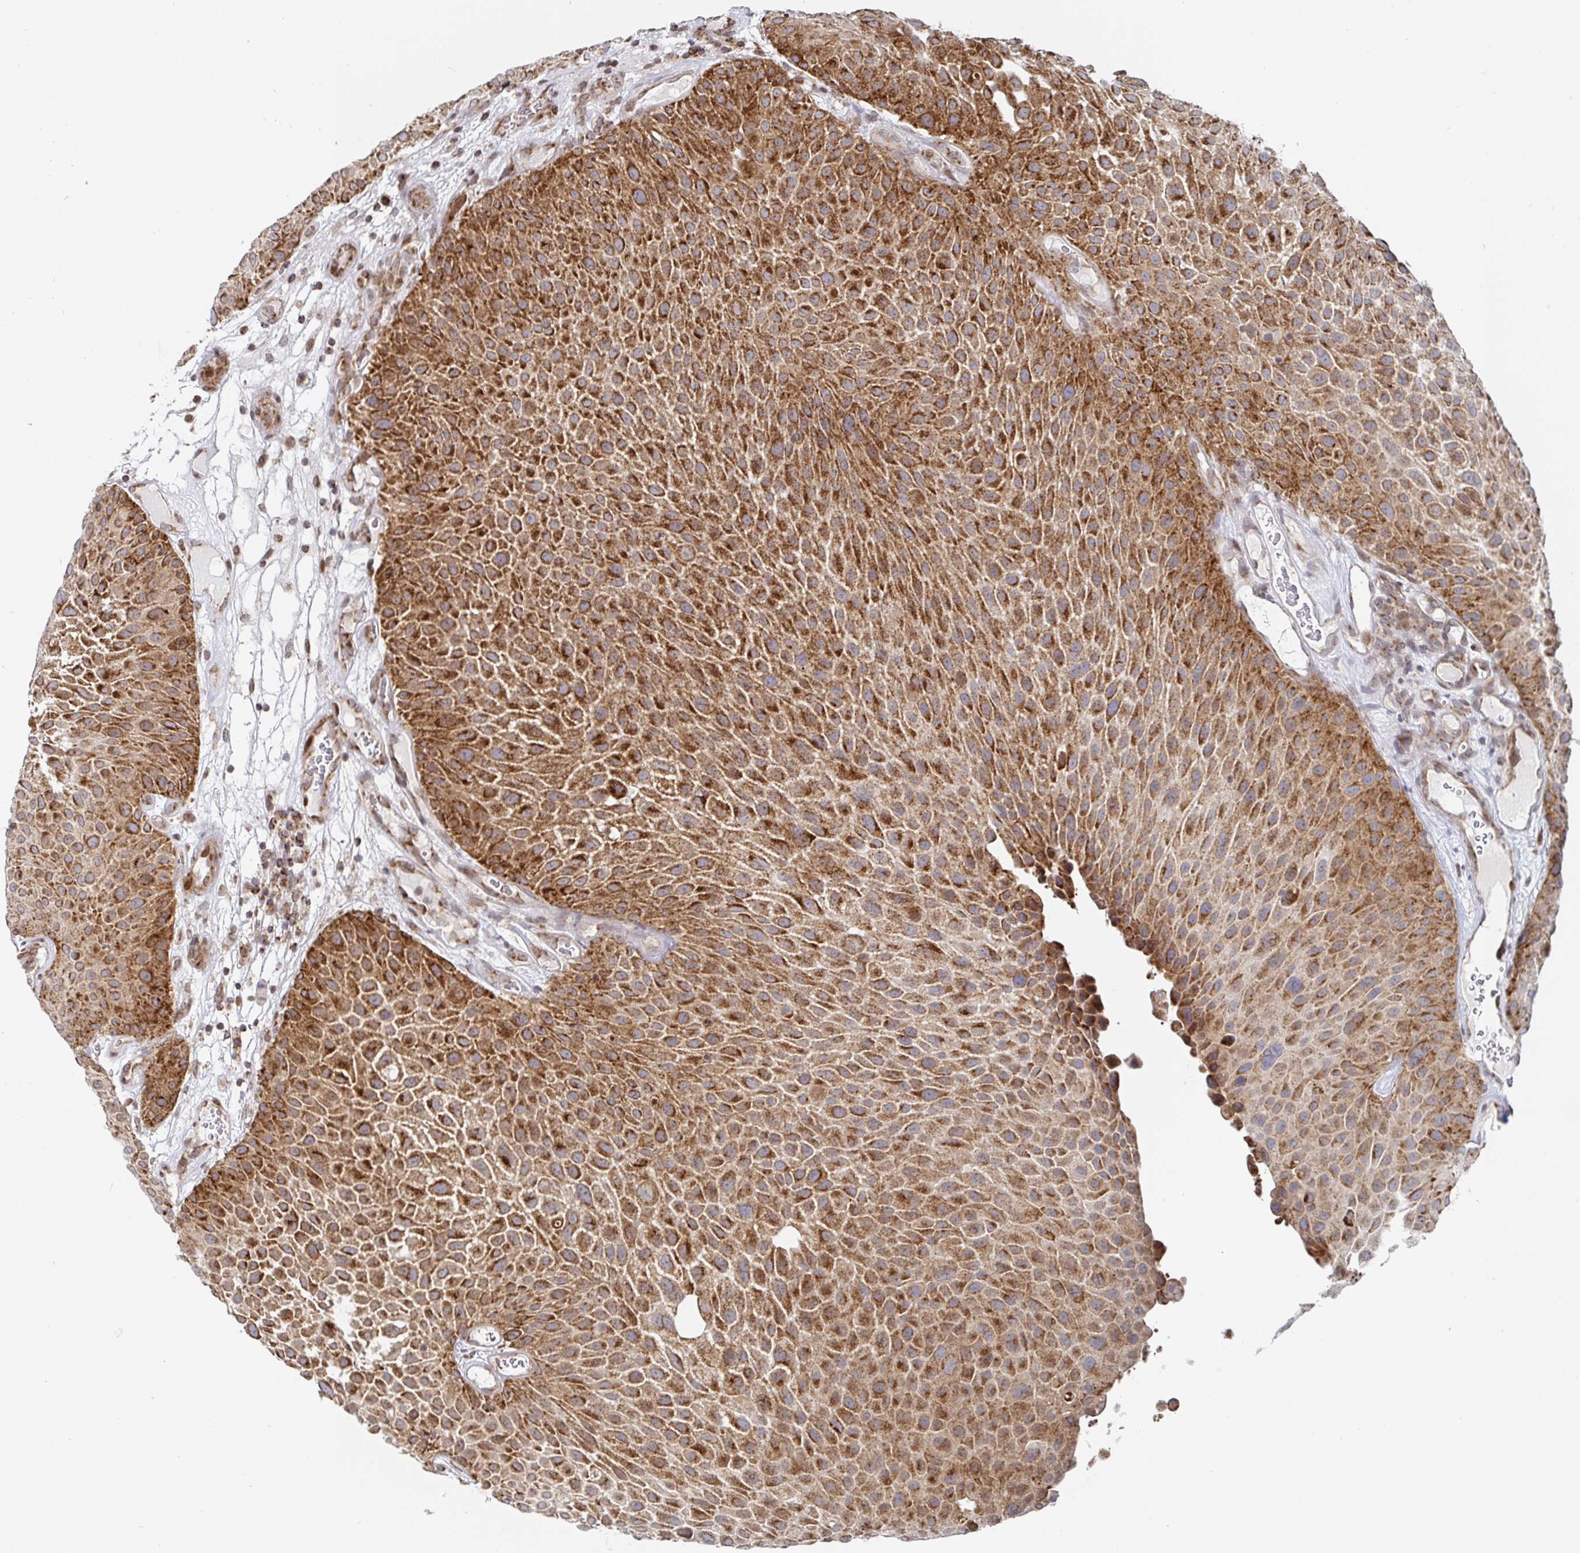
{"staining": {"intensity": "strong", "quantity": ">75%", "location": "cytoplasmic/membranous"}, "tissue": "urothelial cancer", "cell_type": "Tumor cells", "image_type": "cancer", "snomed": [{"axis": "morphology", "description": "Urothelial carcinoma, Low grade"}, {"axis": "topography", "description": "Urinary bladder"}], "caption": "The histopathology image displays immunohistochemical staining of urothelial cancer. There is strong cytoplasmic/membranous staining is seen in about >75% of tumor cells.", "gene": "STARD8", "patient": {"sex": "male", "age": 72}}